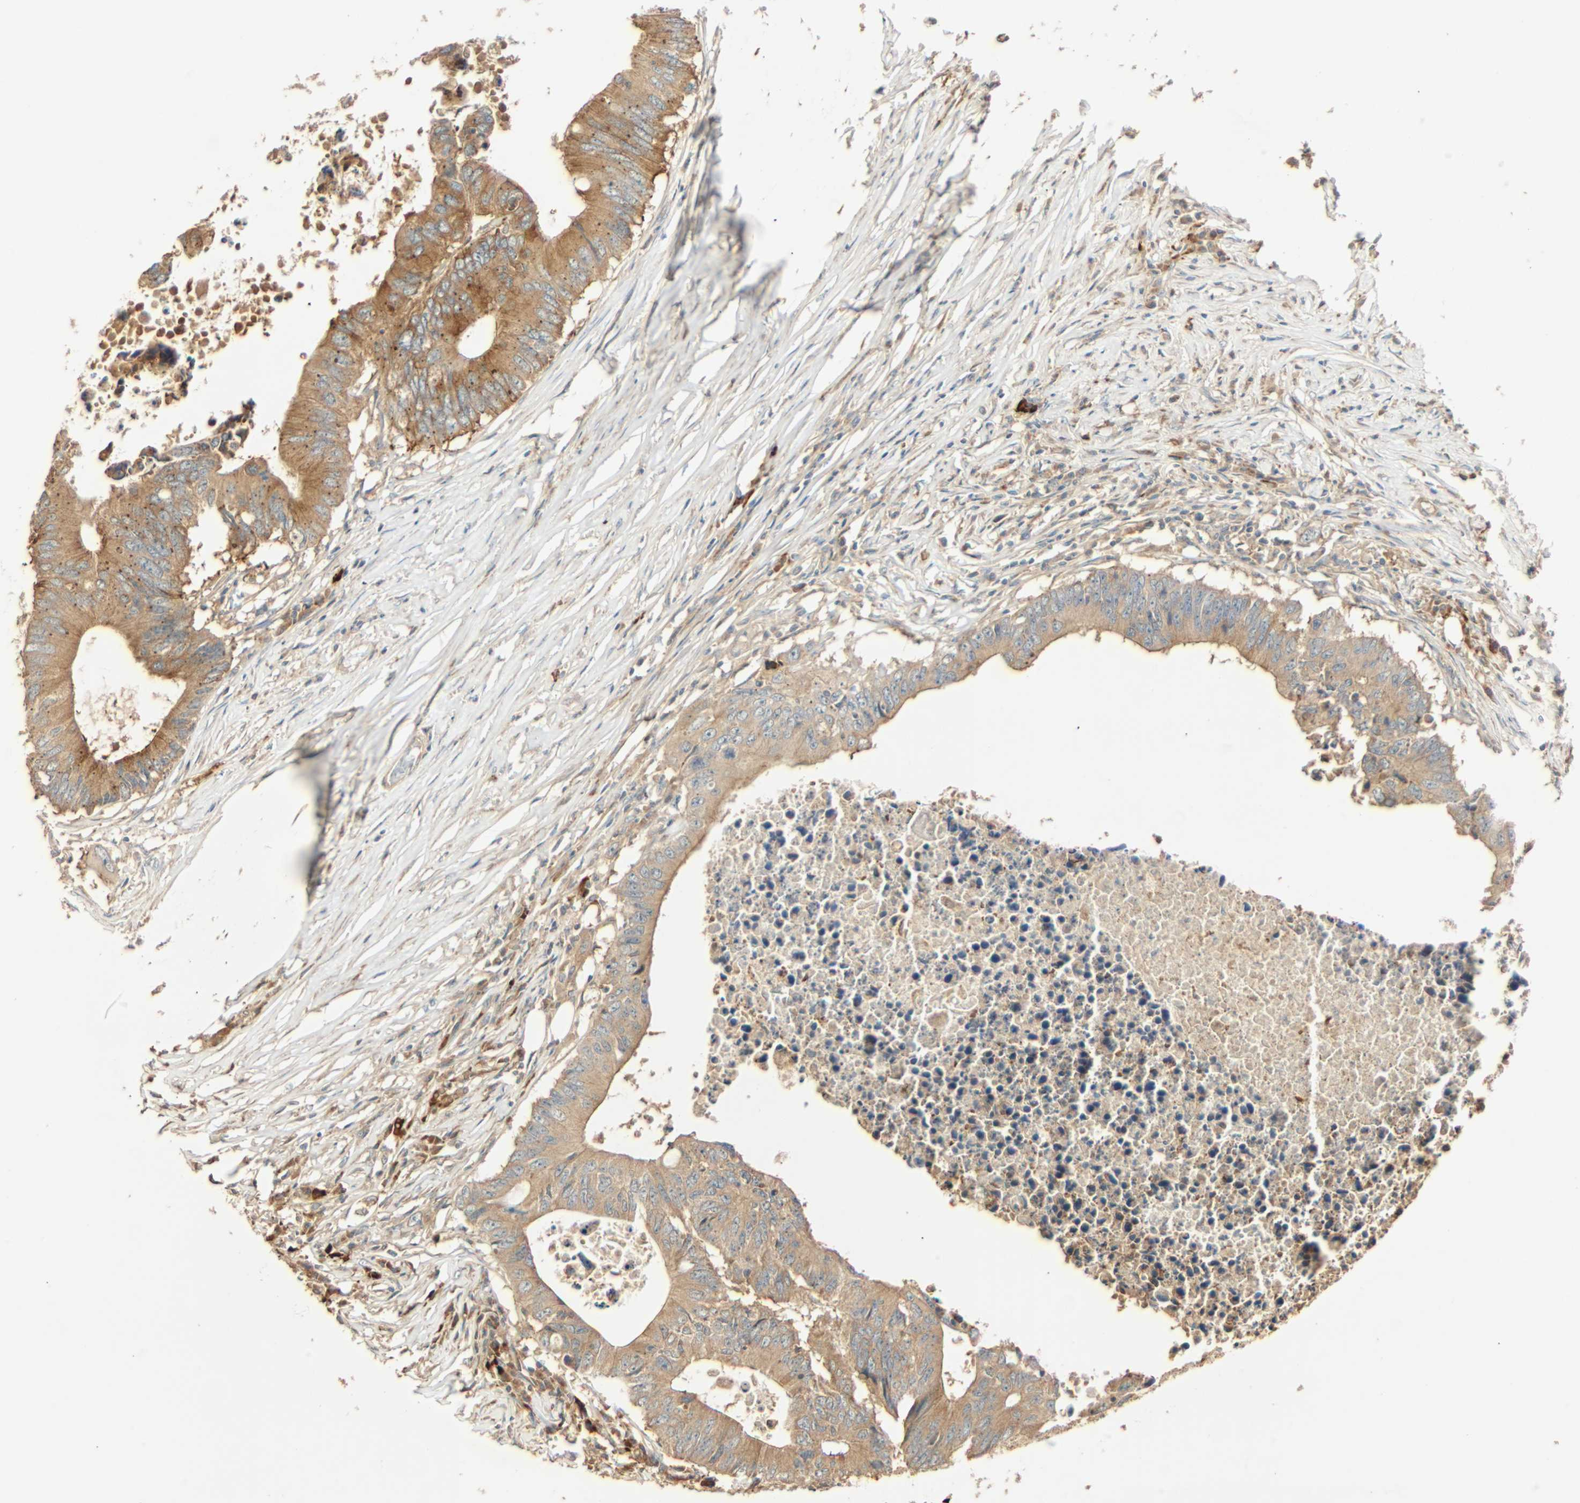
{"staining": {"intensity": "moderate", "quantity": ">75%", "location": "cytoplasmic/membranous"}, "tissue": "colorectal cancer", "cell_type": "Tumor cells", "image_type": "cancer", "snomed": [{"axis": "morphology", "description": "Adenocarcinoma, NOS"}, {"axis": "topography", "description": "Colon"}], "caption": "A brown stain shows moderate cytoplasmic/membranous positivity of a protein in colorectal cancer tumor cells. (DAB IHC with brightfield microscopy, high magnification).", "gene": "GALK1", "patient": {"sex": "male", "age": 71}}